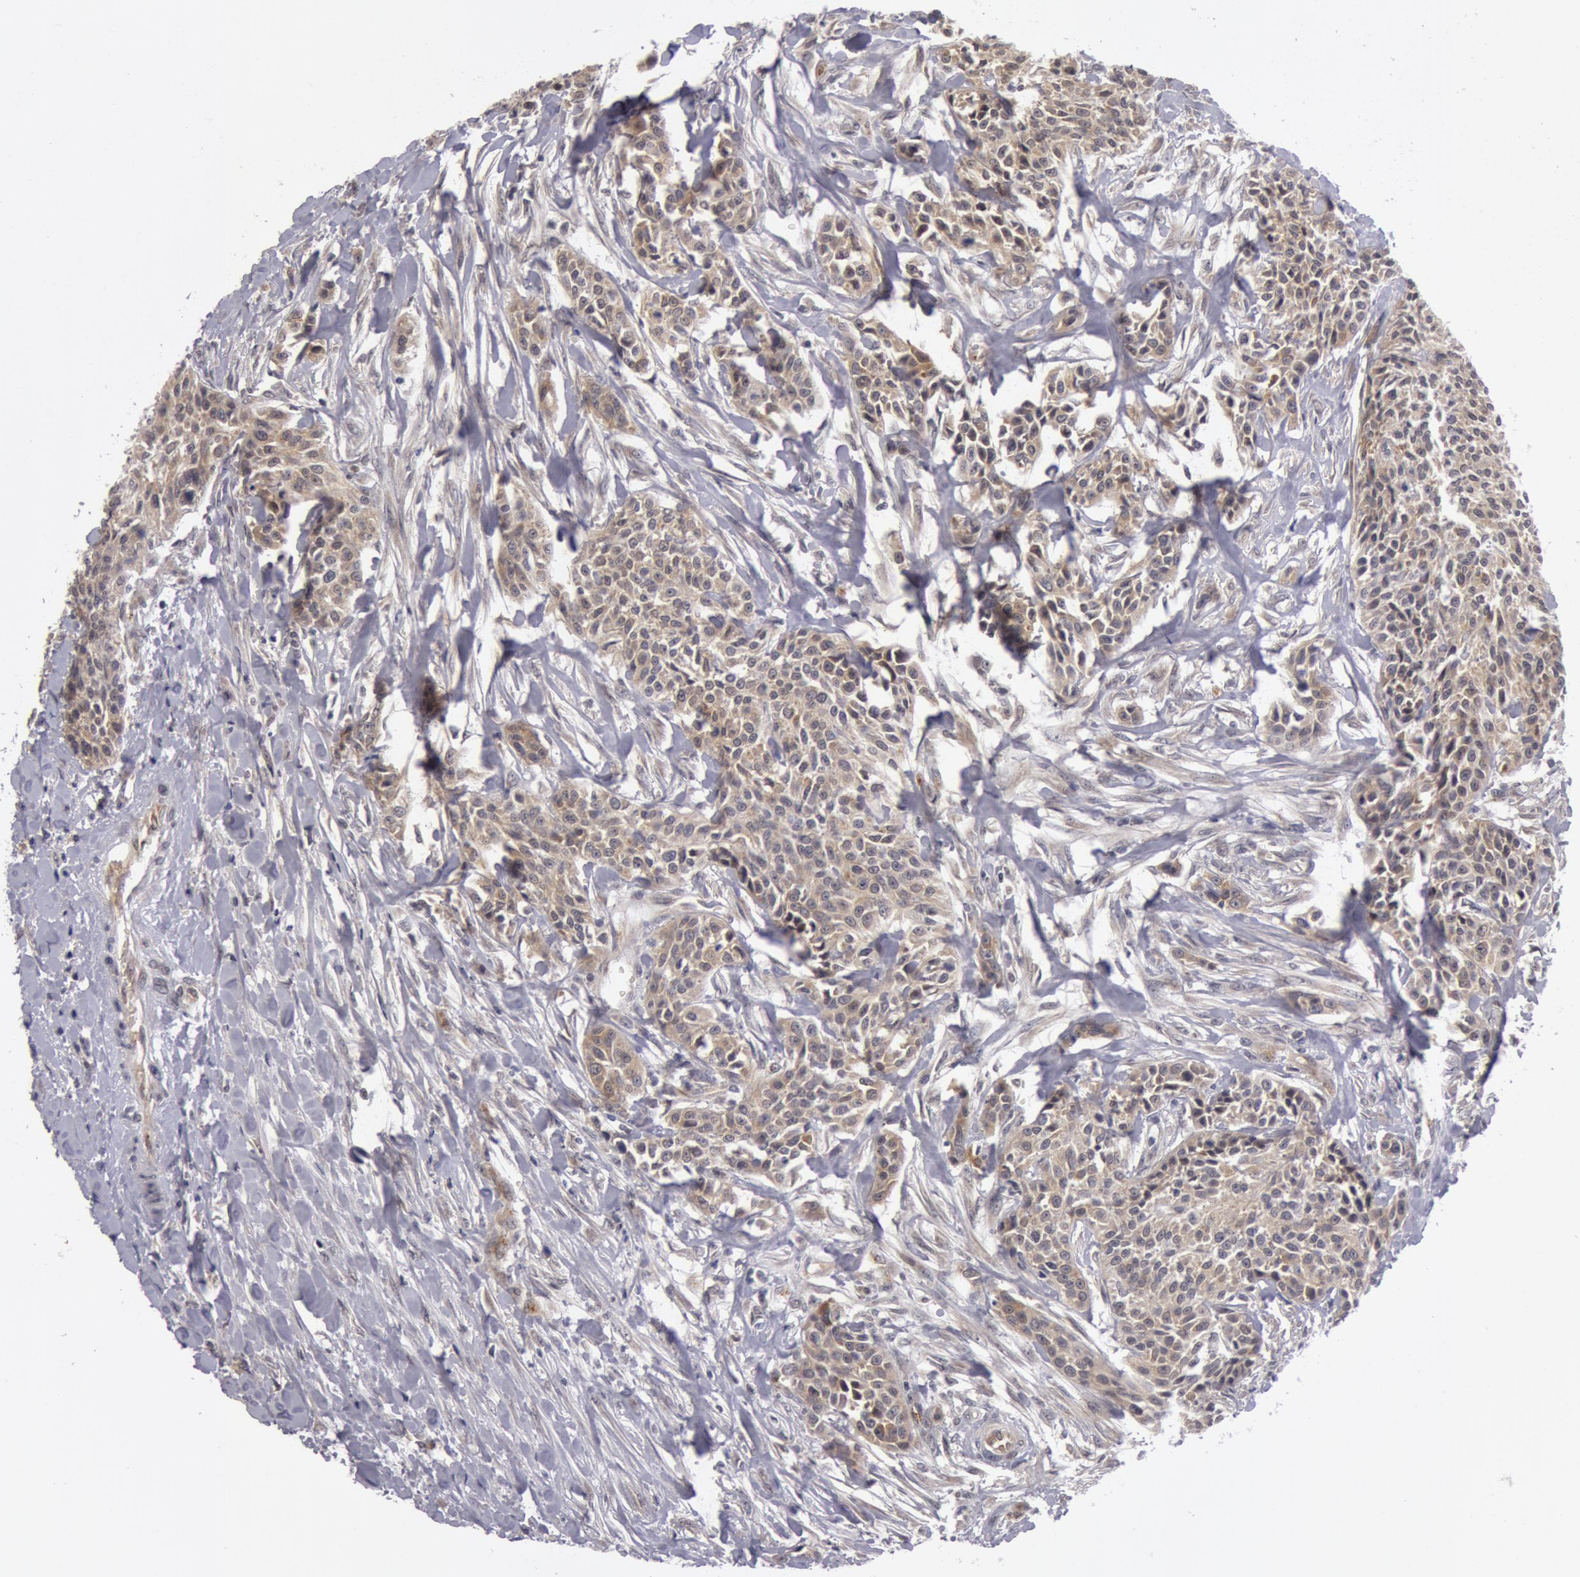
{"staining": {"intensity": "weak", "quantity": ">75%", "location": "cytoplasmic/membranous"}, "tissue": "urothelial cancer", "cell_type": "Tumor cells", "image_type": "cancer", "snomed": [{"axis": "morphology", "description": "Urothelial carcinoma, High grade"}, {"axis": "topography", "description": "Urinary bladder"}], "caption": "Immunohistochemical staining of urothelial cancer displays weak cytoplasmic/membranous protein expression in approximately >75% of tumor cells.", "gene": "SYTL4", "patient": {"sex": "male", "age": 56}}